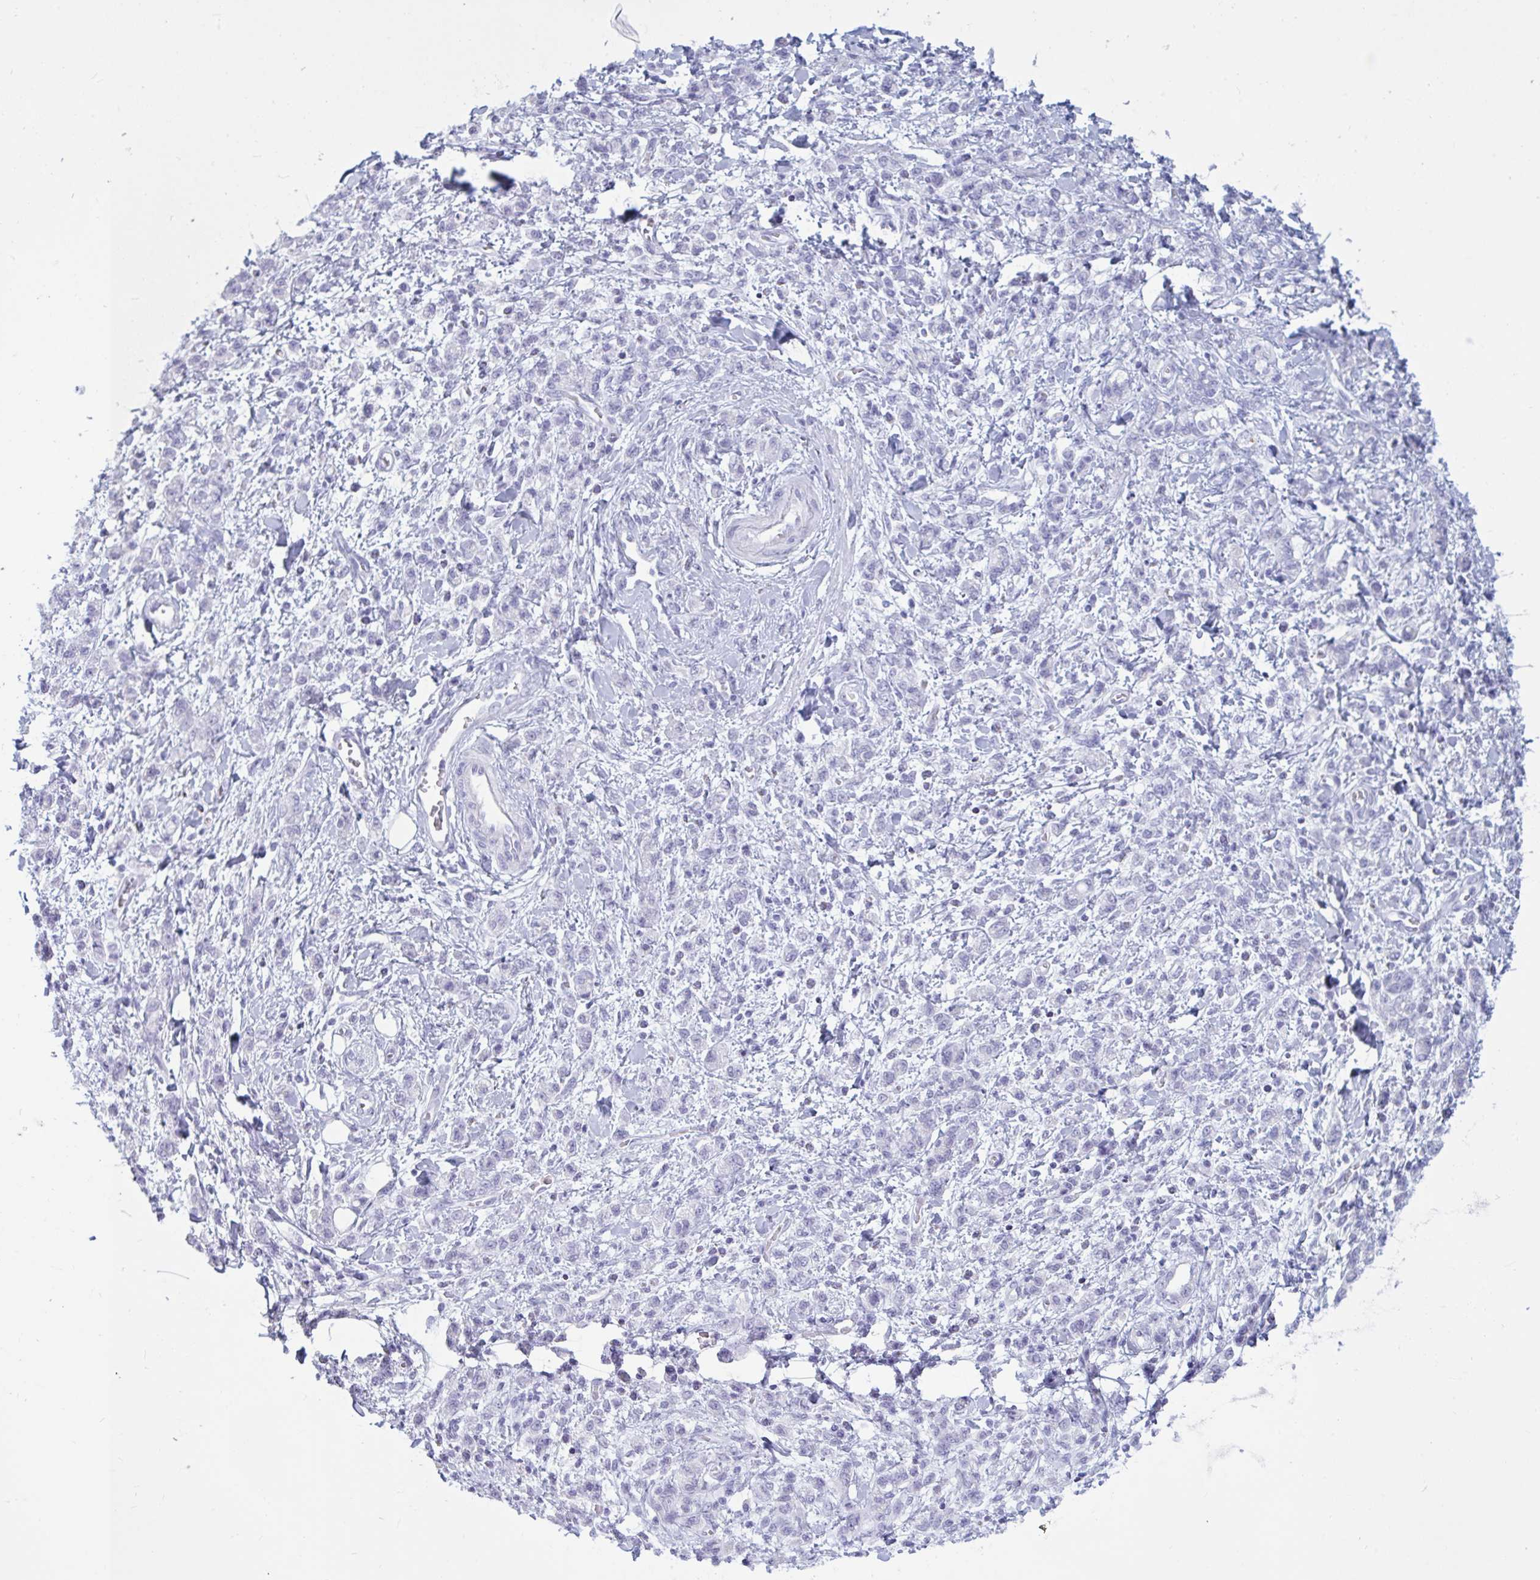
{"staining": {"intensity": "negative", "quantity": "none", "location": "none"}, "tissue": "stomach cancer", "cell_type": "Tumor cells", "image_type": "cancer", "snomed": [{"axis": "morphology", "description": "Adenocarcinoma, NOS"}, {"axis": "topography", "description": "Stomach"}], "caption": "This is a photomicrograph of IHC staining of adenocarcinoma (stomach), which shows no expression in tumor cells. (DAB immunohistochemistry (IHC) with hematoxylin counter stain).", "gene": "BBS10", "patient": {"sex": "male", "age": 77}}